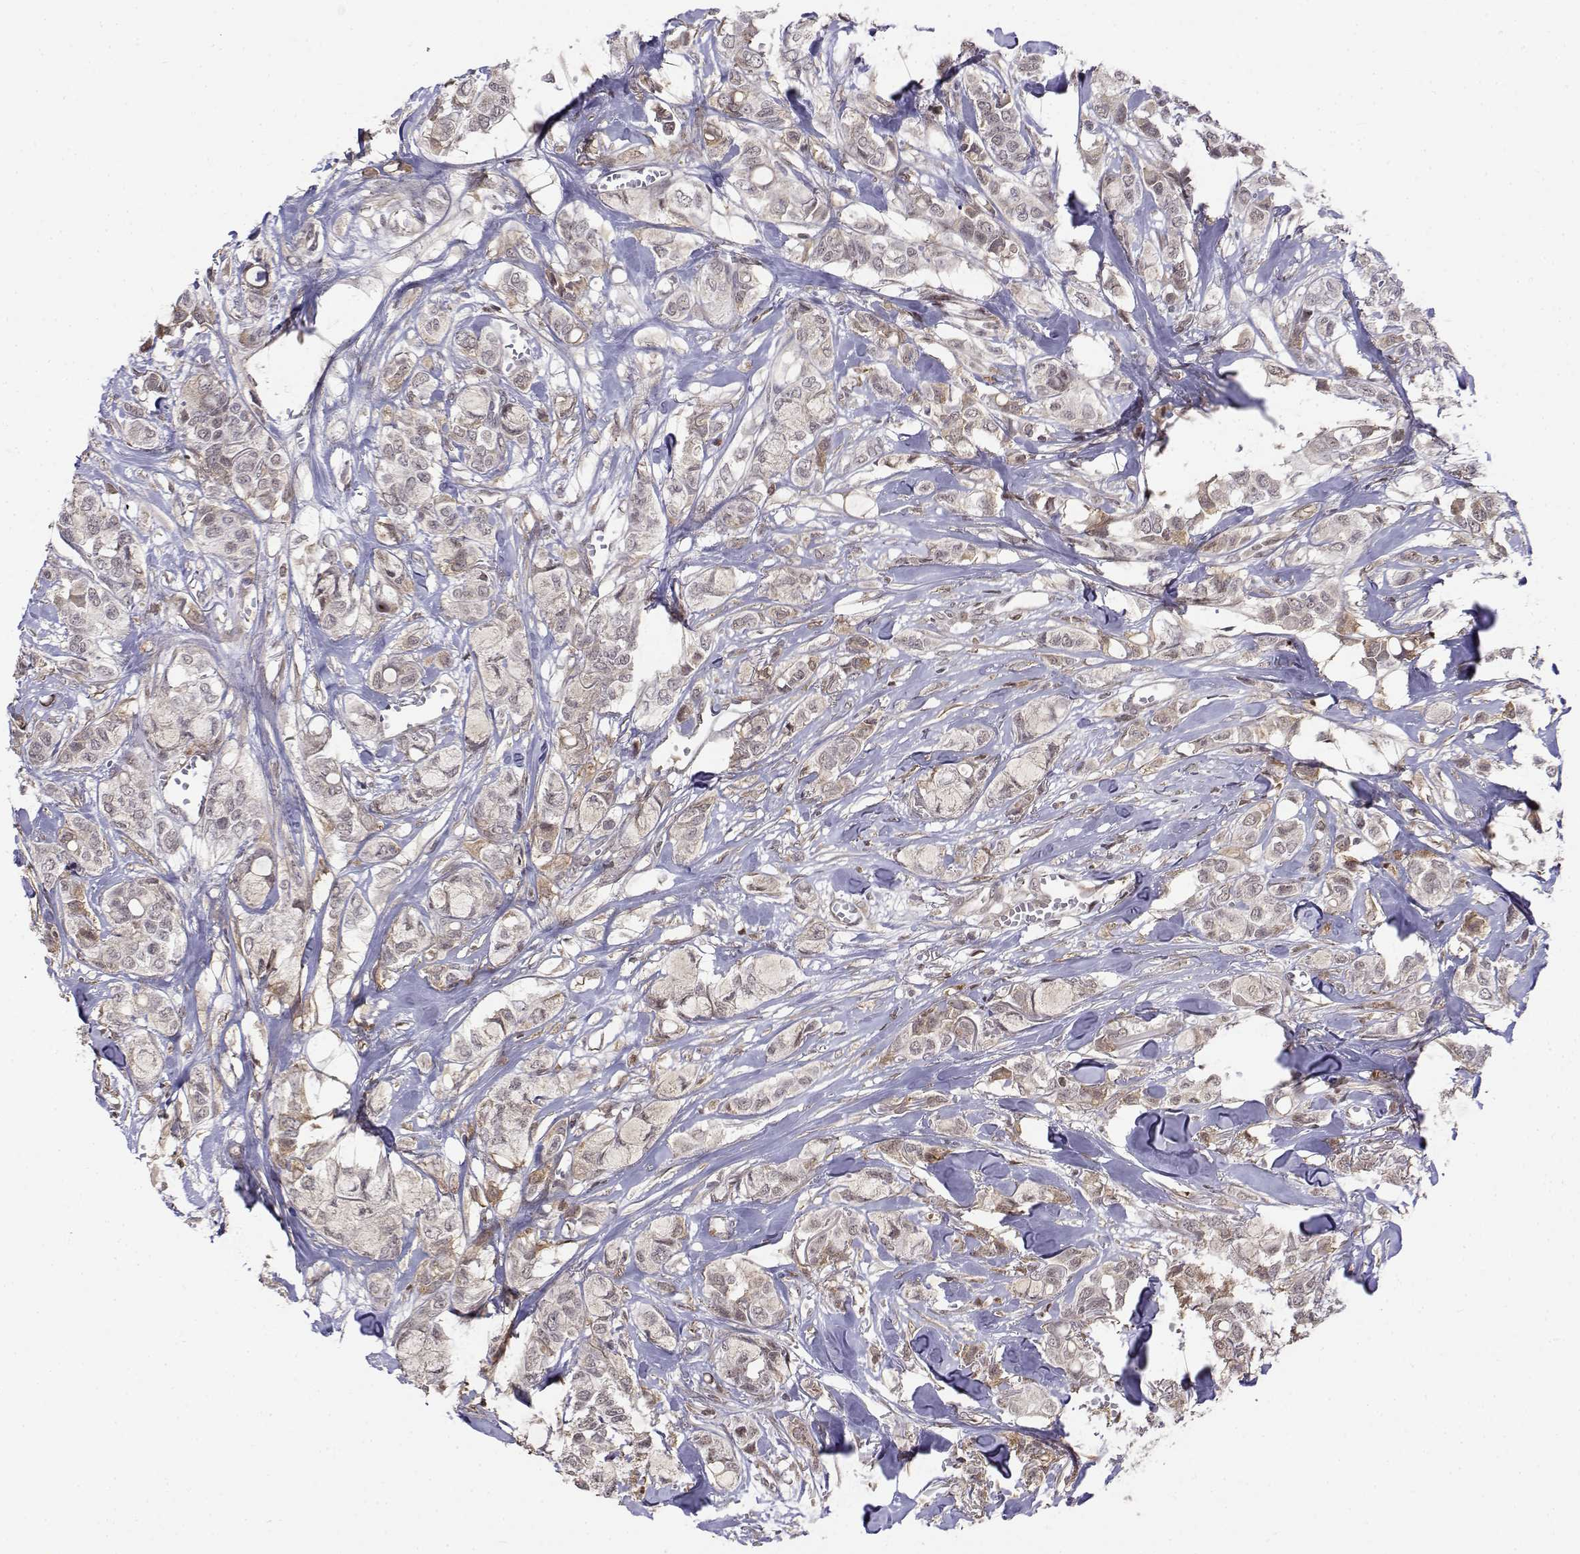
{"staining": {"intensity": "weak", "quantity": "<25%", "location": "cytoplasmic/membranous,nuclear"}, "tissue": "breast cancer", "cell_type": "Tumor cells", "image_type": "cancer", "snomed": [{"axis": "morphology", "description": "Duct carcinoma"}, {"axis": "topography", "description": "Breast"}], "caption": "This is a photomicrograph of IHC staining of infiltrating ductal carcinoma (breast), which shows no staining in tumor cells. The staining is performed using DAB (3,3'-diaminobenzidine) brown chromogen with nuclei counter-stained in using hematoxylin.", "gene": "ITGA7", "patient": {"sex": "female", "age": 85}}